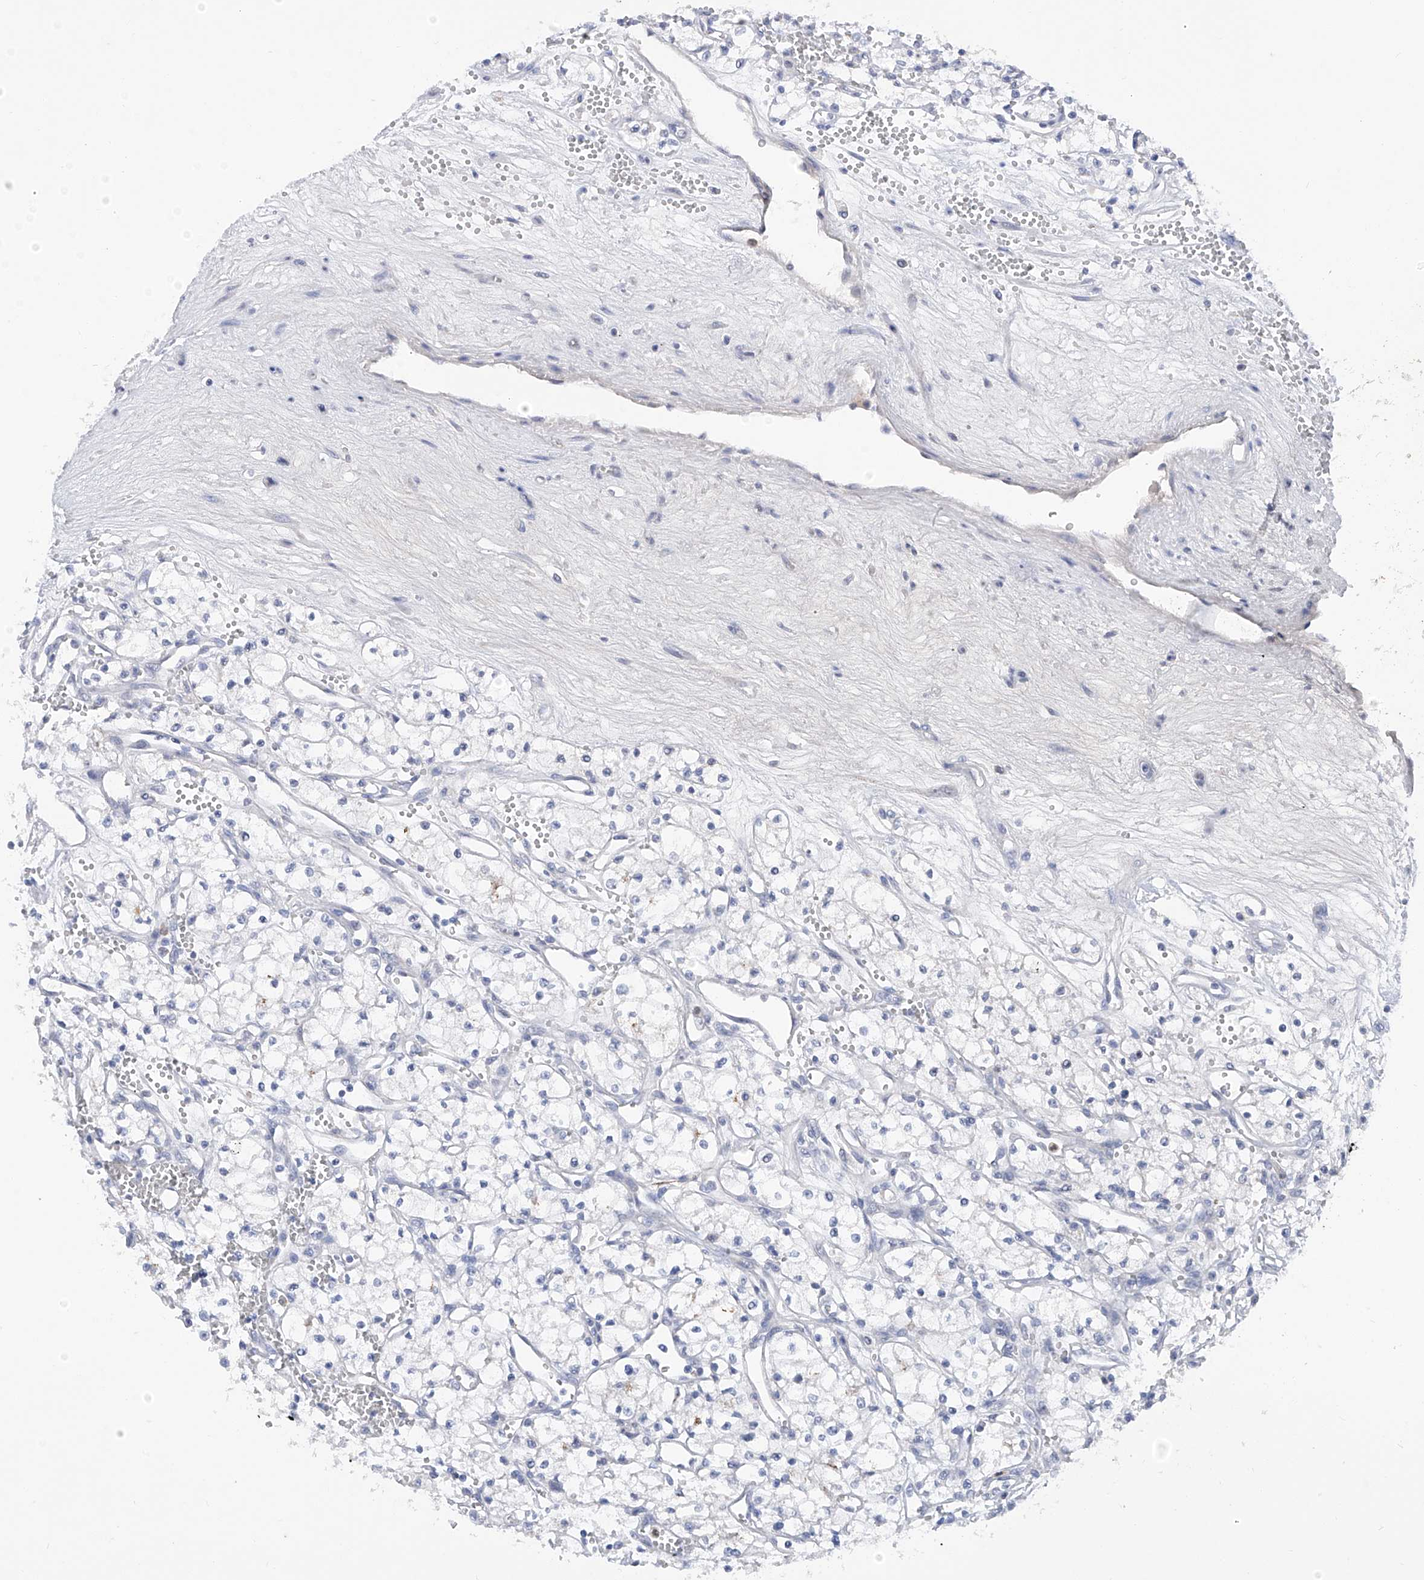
{"staining": {"intensity": "negative", "quantity": "none", "location": "none"}, "tissue": "renal cancer", "cell_type": "Tumor cells", "image_type": "cancer", "snomed": [{"axis": "morphology", "description": "Adenocarcinoma, NOS"}, {"axis": "topography", "description": "Kidney"}], "caption": "A high-resolution photomicrograph shows IHC staining of renal cancer, which reveals no significant positivity in tumor cells.", "gene": "PHF20", "patient": {"sex": "male", "age": 59}}